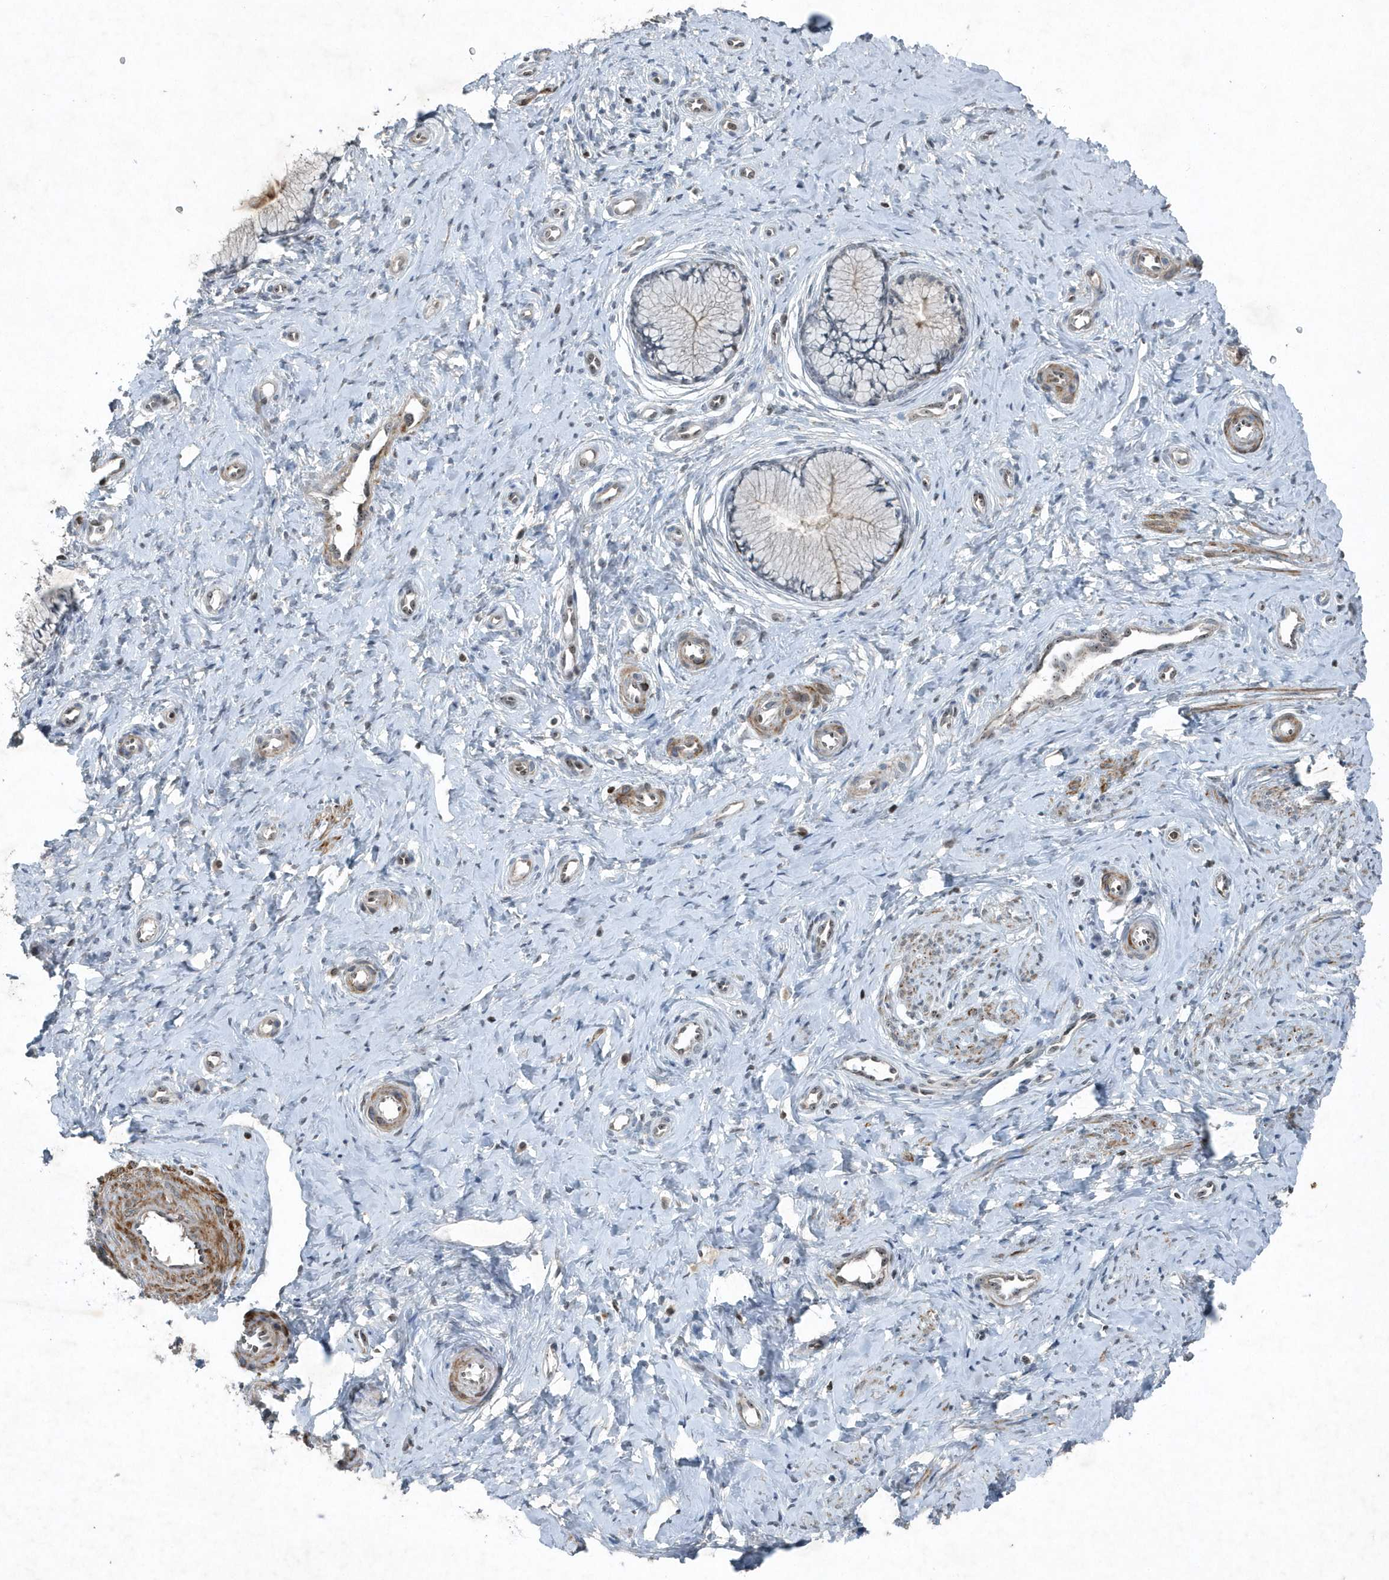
{"staining": {"intensity": "negative", "quantity": "none", "location": "none"}, "tissue": "cervix", "cell_type": "Glandular cells", "image_type": "normal", "snomed": [{"axis": "morphology", "description": "Normal tissue, NOS"}, {"axis": "topography", "description": "Cervix"}], "caption": "Glandular cells show no significant expression in benign cervix. The staining is performed using DAB (3,3'-diaminobenzidine) brown chromogen with nuclei counter-stained in using hematoxylin.", "gene": "QTRT2", "patient": {"sex": "female", "age": 36}}